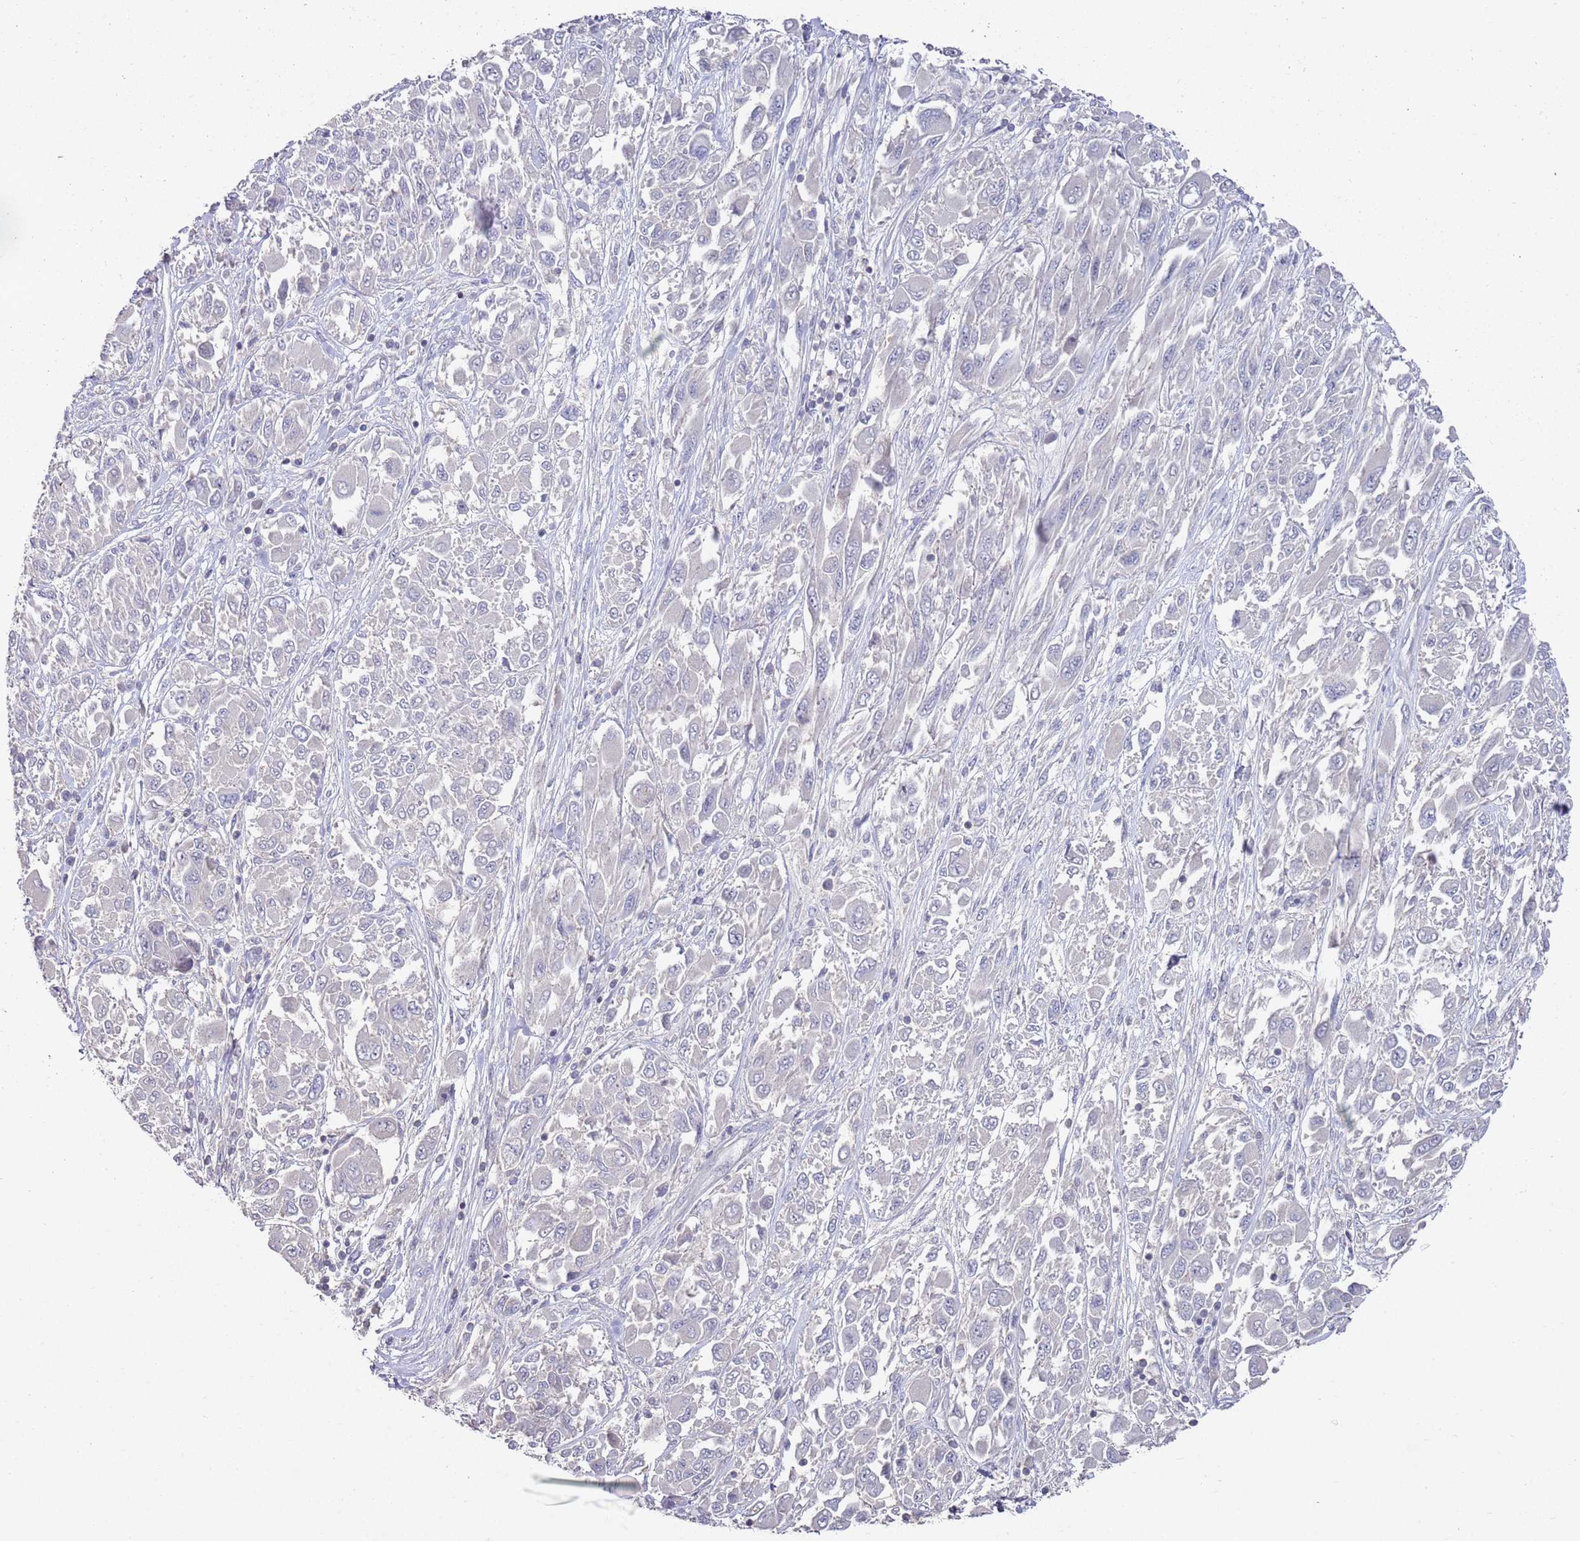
{"staining": {"intensity": "negative", "quantity": "none", "location": "none"}, "tissue": "melanoma", "cell_type": "Tumor cells", "image_type": "cancer", "snomed": [{"axis": "morphology", "description": "Malignant melanoma, NOS"}, {"axis": "topography", "description": "Skin"}], "caption": "DAB immunohistochemical staining of malignant melanoma shows no significant positivity in tumor cells.", "gene": "LACC1", "patient": {"sex": "female", "age": 91}}